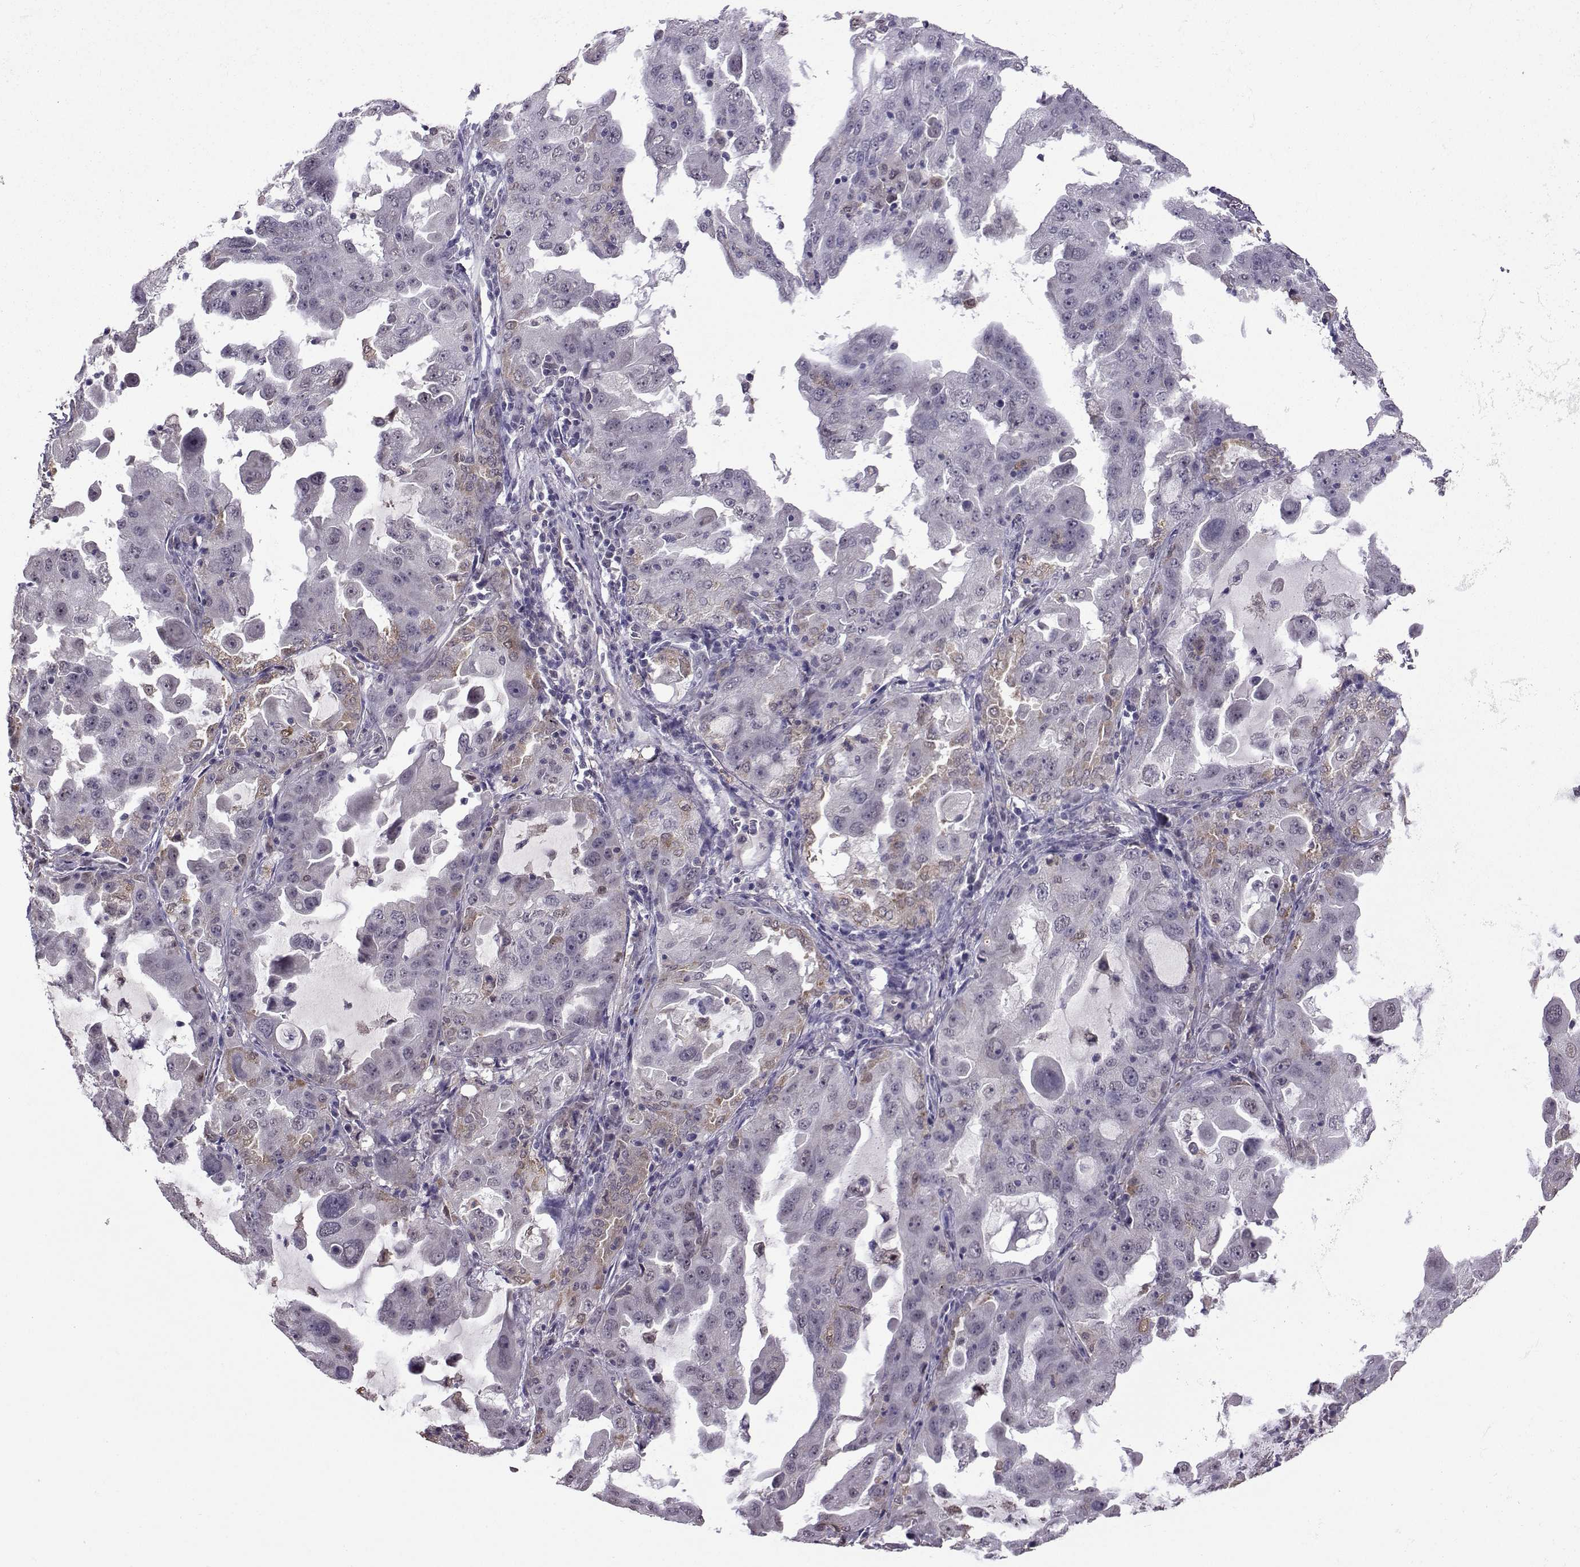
{"staining": {"intensity": "weak", "quantity": "<25%", "location": "cytoplasmic/membranous"}, "tissue": "lung cancer", "cell_type": "Tumor cells", "image_type": "cancer", "snomed": [{"axis": "morphology", "description": "Adenocarcinoma, NOS"}, {"axis": "topography", "description": "Lung"}], "caption": "Immunohistochemistry (IHC) micrograph of human lung adenocarcinoma stained for a protein (brown), which reveals no expression in tumor cells.", "gene": "DDX20", "patient": {"sex": "female", "age": 61}}